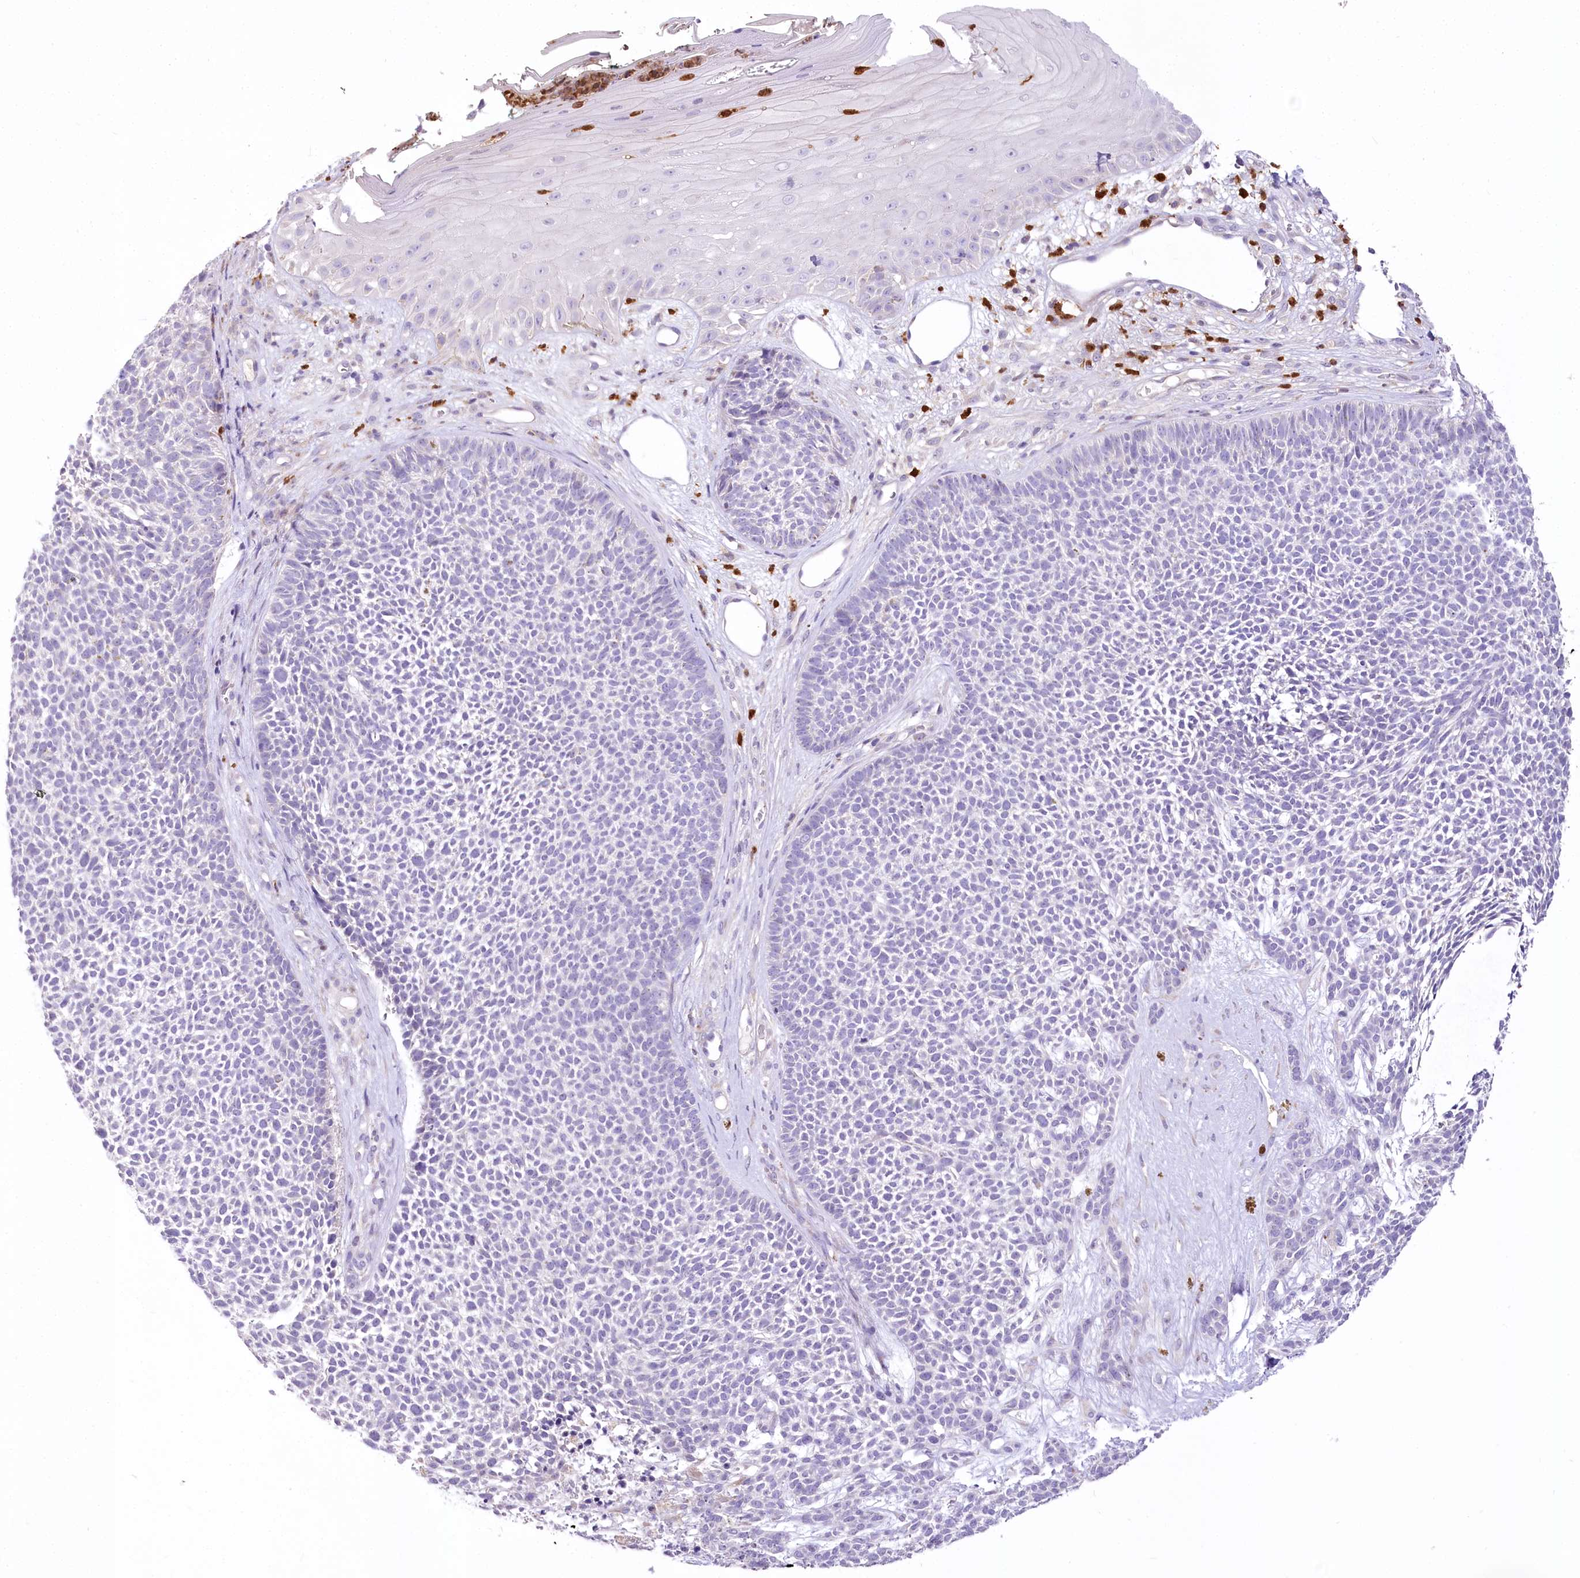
{"staining": {"intensity": "negative", "quantity": "none", "location": "none"}, "tissue": "skin cancer", "cell_type": "Tumor cells", "image_type": "cancer", "snomed": [{"axis": "morphology", "description": "Basal cell carcinoma"}, {"axis": "topography", "description": "Skin"}], "caption": "The immunohistochemistry (IHC) image has no significant staining in tumor cells of skin cancer (basal cell carcinoma) tissue. (Stains: DAB immunohistochemistry with hematoxylin counter stain, Microscopy: brightfield microscopy at high magnification).", "gene": "DPYD", "patient": {"sex": "female", "age": 84}}